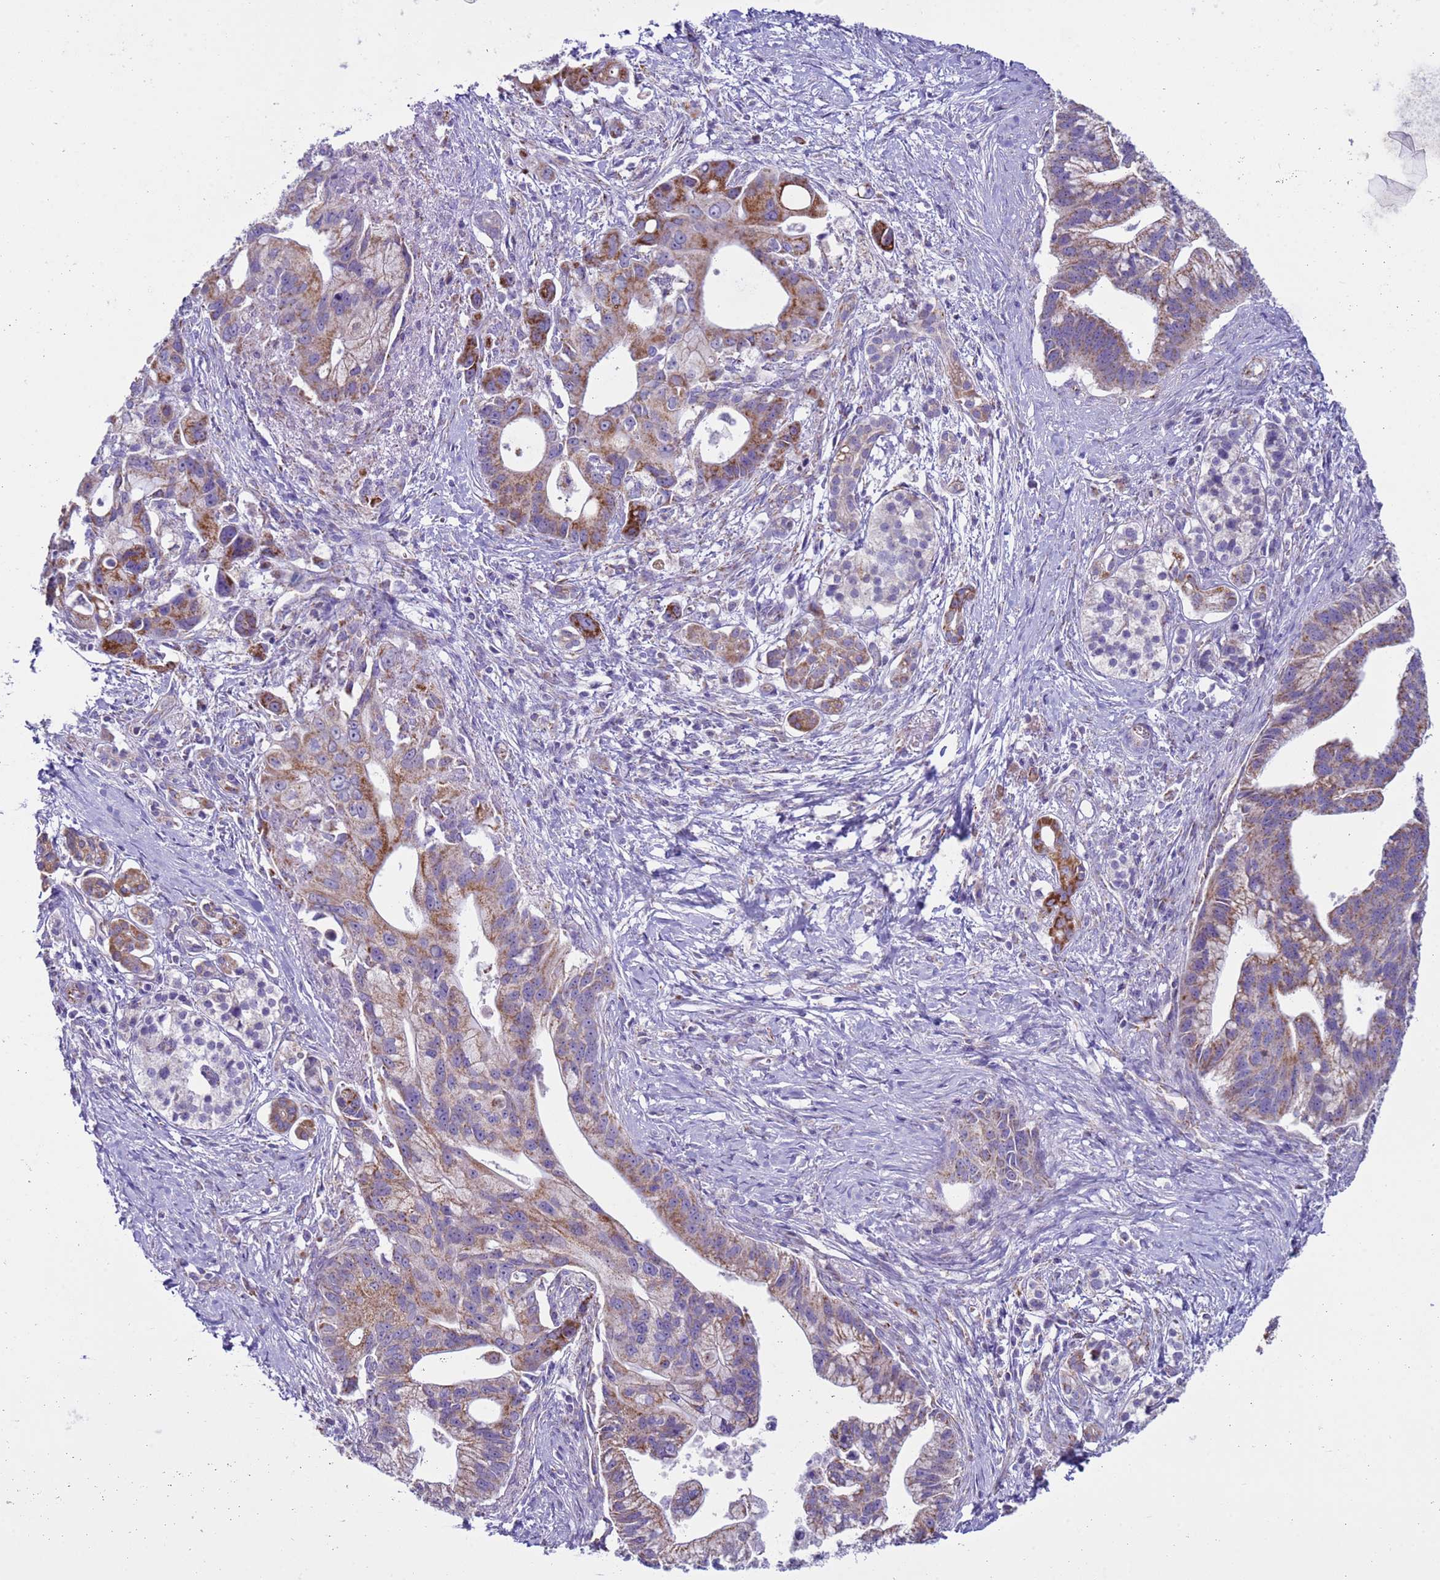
{"staining": {"intensity": "moderate", "quantity": ">75%", "location": "cytoplasmic/membranous"}, "tissue": "pancreatic cancer", "cell_type": "Tumor cells", "image_type": "cancer", "snomed": [{"axis": "morphology", "description": "Adenocarcinoma, NOS"}, {"axis": "topography", "description": "Pancreas"}], "caption": "The immunohistochemical stain shows moderate cytoplasmic/membranous staining in tumor cells of adenocarcinoma (pancreatic) tissue. (IHC, brightfield microscopy, high magnification).", "gene": "NCALD", "patient": {"sex": "male", "age": 68}}